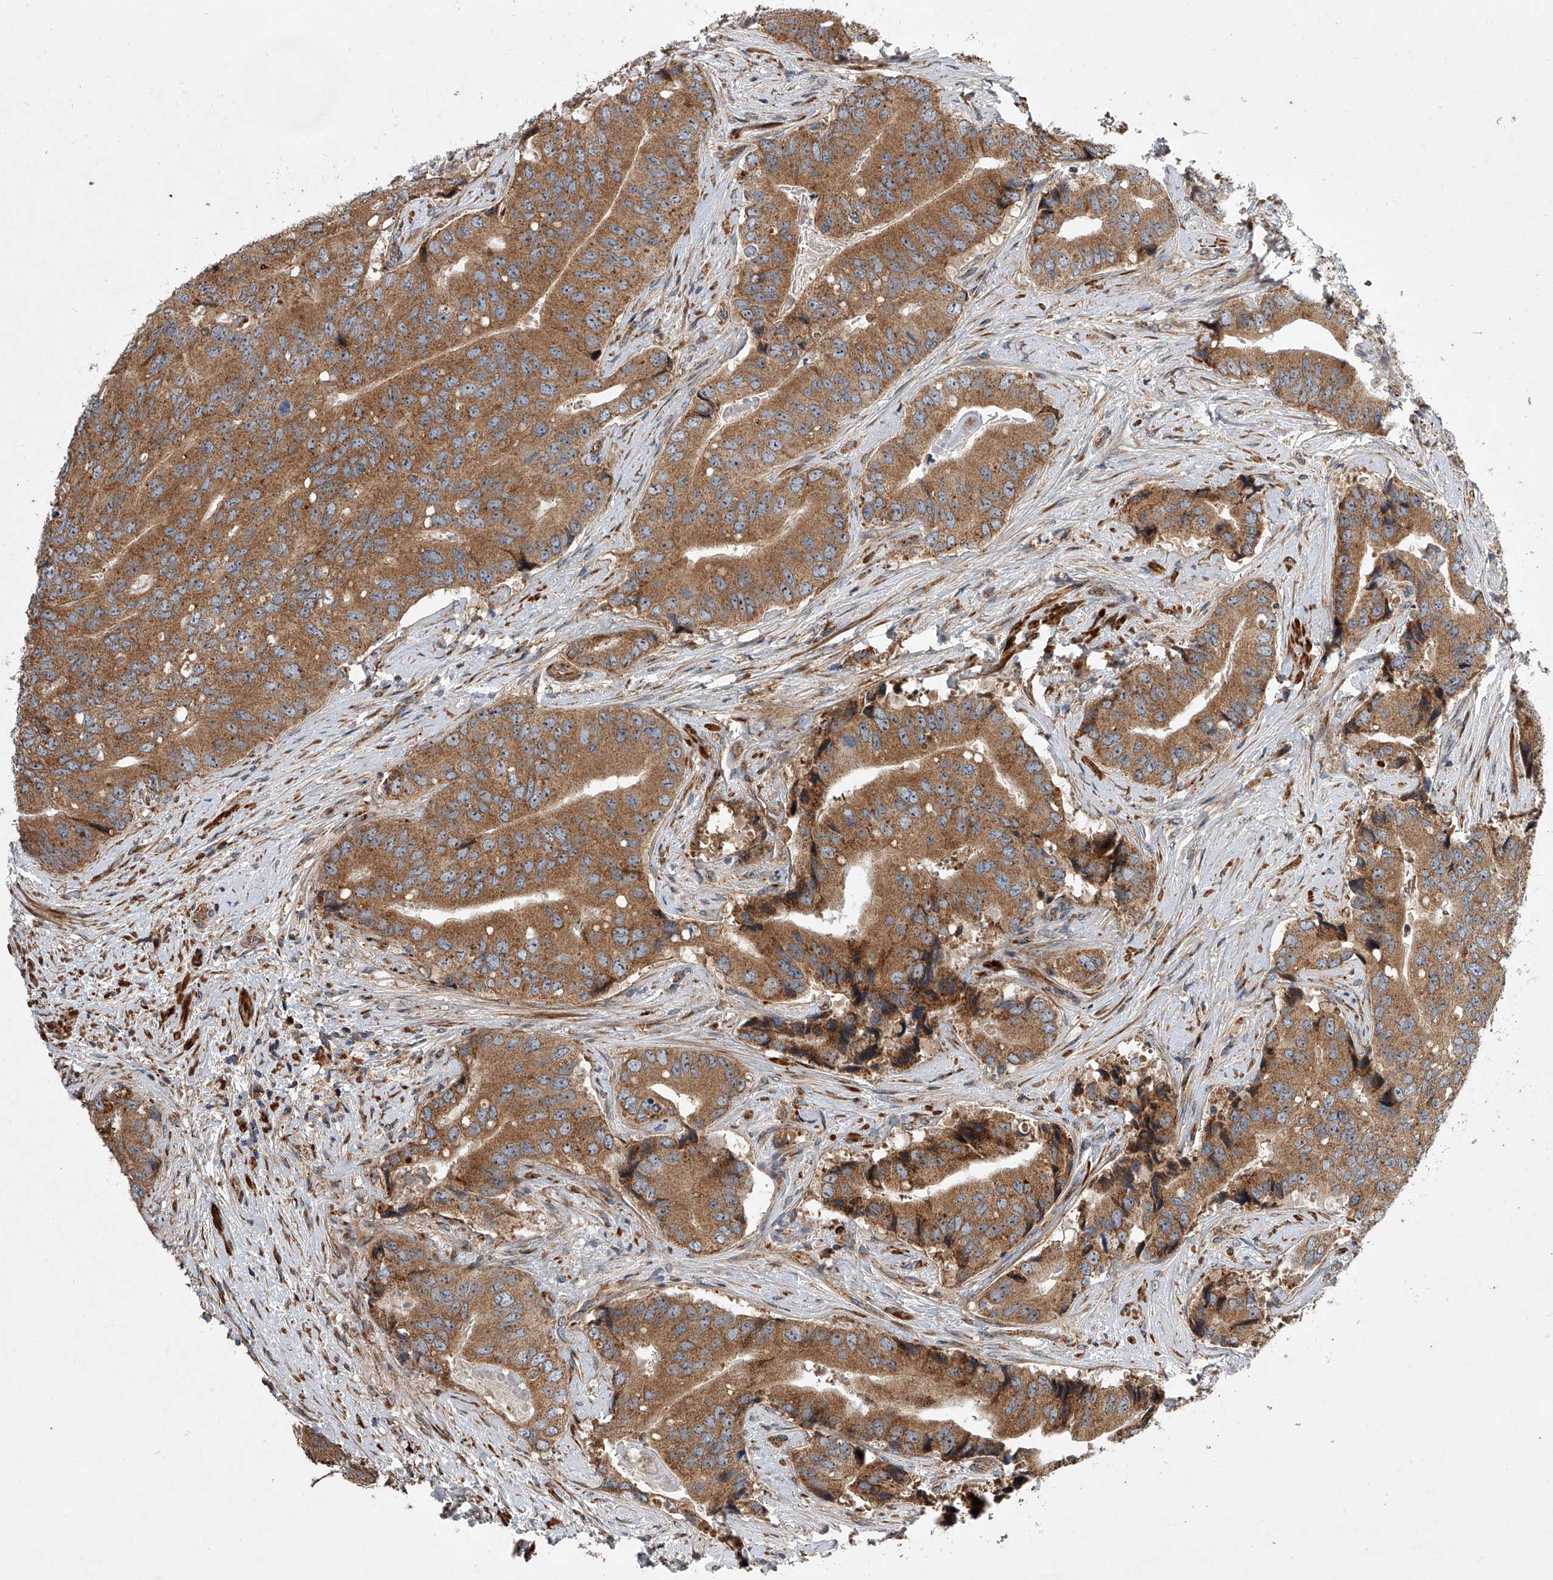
{"staining": {"intensity": "moderate", "quantity": ">75%", "location": "cytoplasmic/membranous"}, "tissue": "prostate cancer", "cell_type": "Tumor cells", "image_type": "cancer", "snomed": [{"axis": "morphology", "description": "Adenocarcinoma, High grade"}, {"axis": "topography", "description": "Prostate"}], "caption": "The micrograph exhibits a brown stain indicating the presence of a protein in the cytoplasmic/membranous of tumor cells in high-grade adenocarcinoma (prostate). (Stains: DAB in brown, nuclei in blue, Microscopy: brightfield microscopy at high magnification).", "gene": "USP47", "patient": {"sex": "male", "age": 70}}